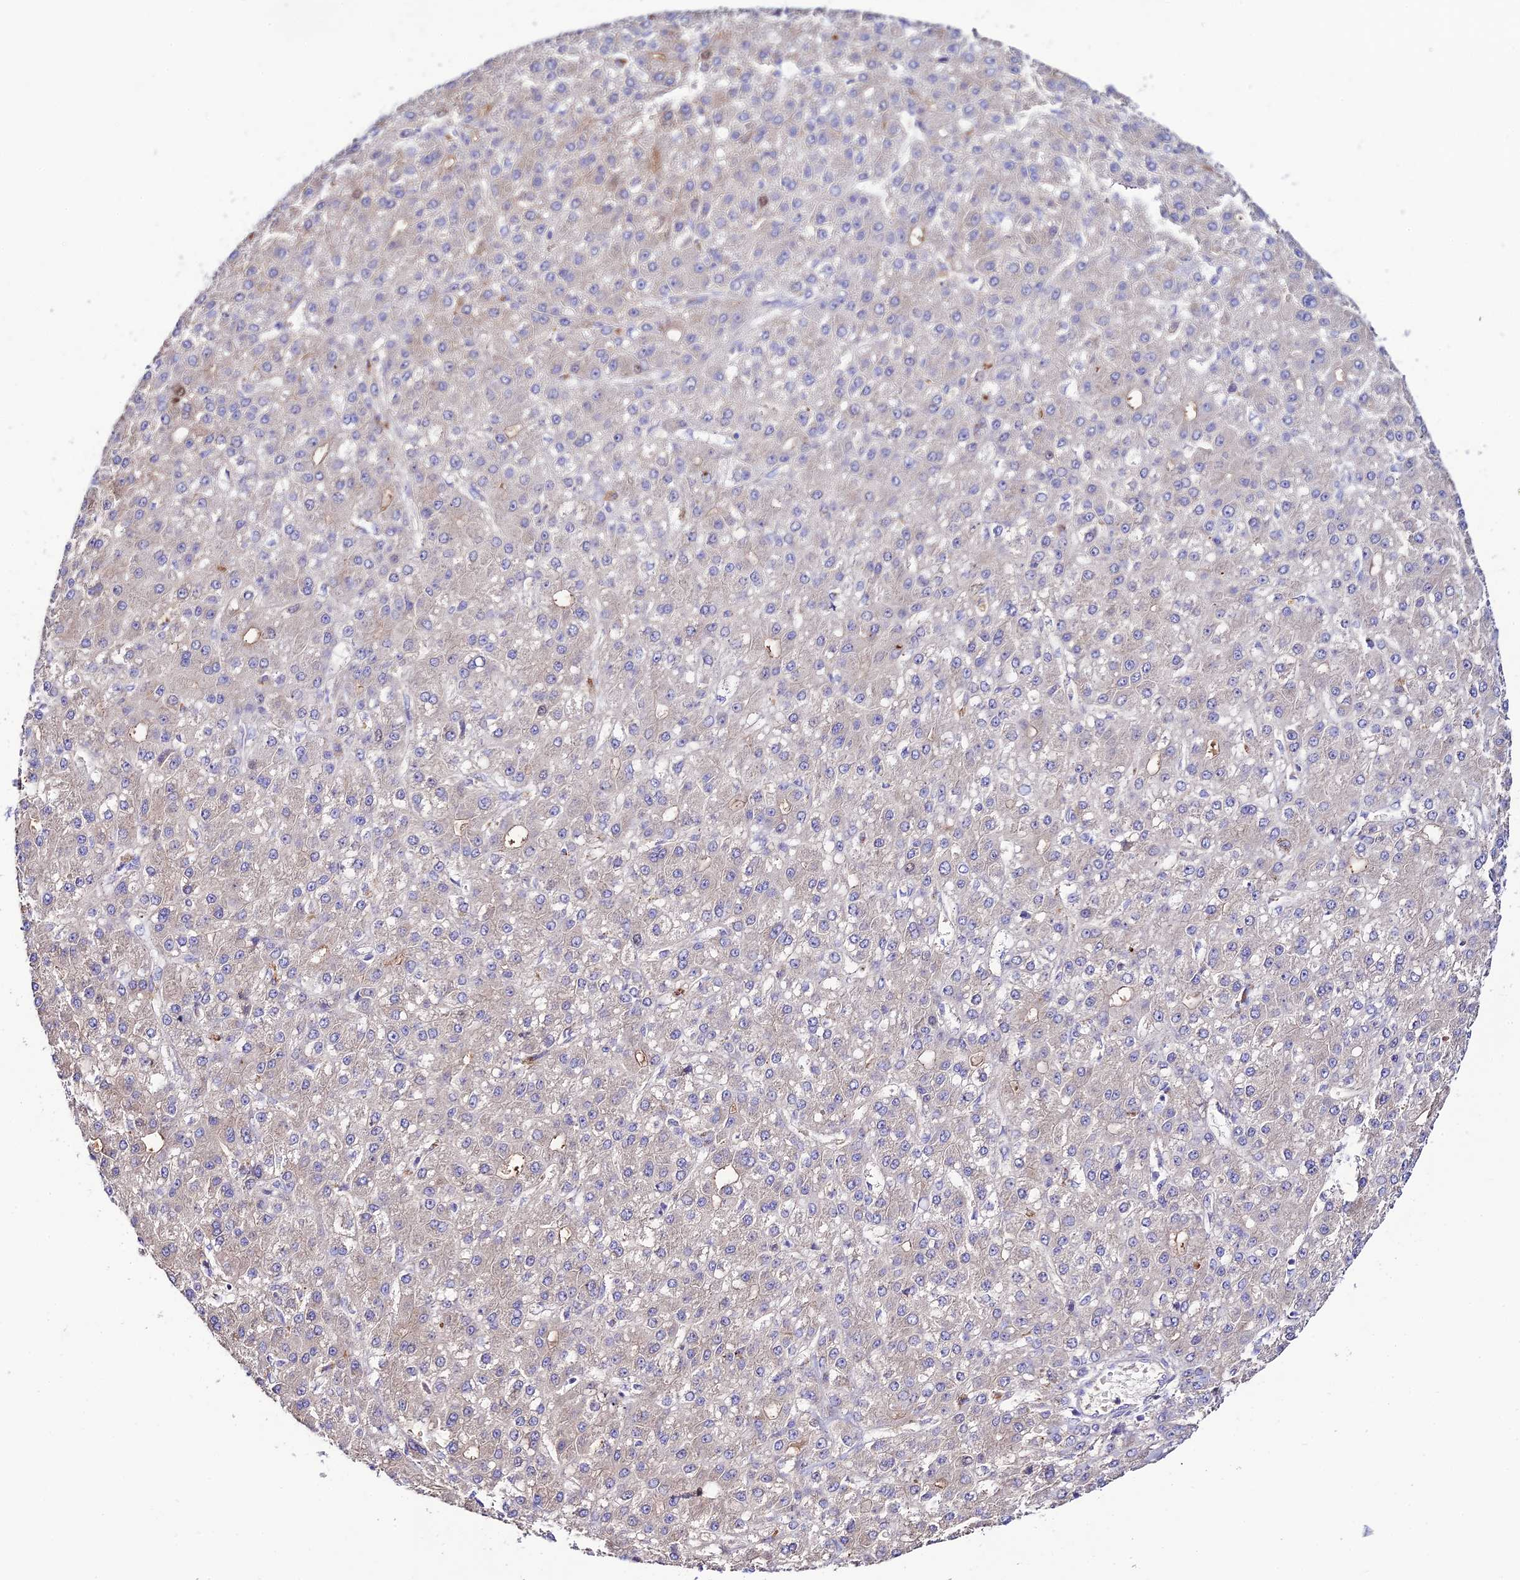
{"staining": {"intensity": "moderate", "quantity": "<25%", "location": "nuclear"}, "tissue": "liver cancer", "cell_type": "Tumor cells", "image_type": "cancer", "snomed": [{"axis": "morphology", "description": "Carcinoma, Hepatocellular, NOS"}, {"axis": "topography", "description": "Liver"}], "caption": "There is low levels of moderate nuclear expression in tumor cells of hepatocellular carcinoma (liver), as demonstrated by immunohistochemical staining (brown color).", "gene": "NLRP9", "patient": {"sex": "male", "age": 67}}